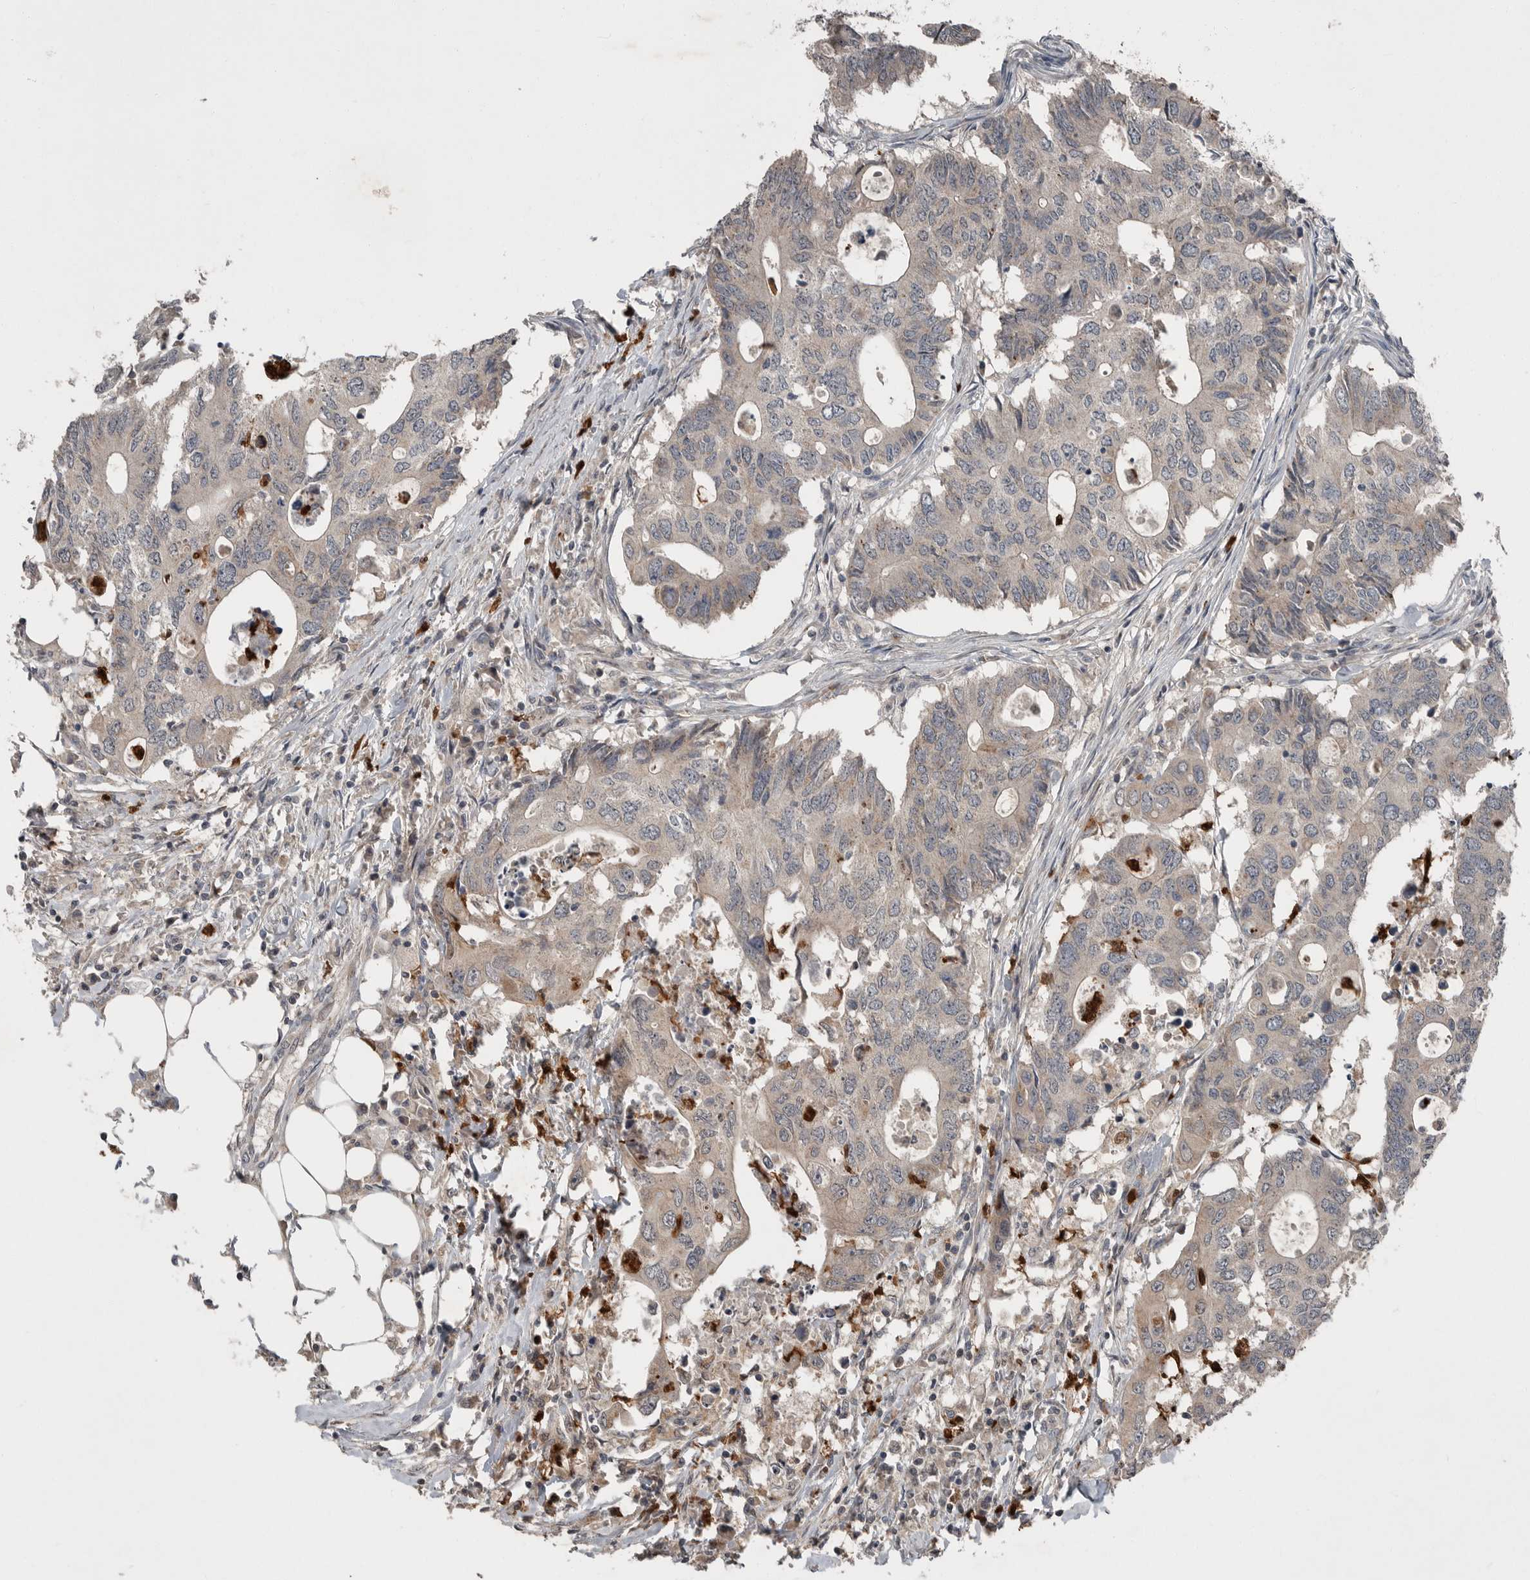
{"staining": {"intensity": "weak", "quantity": "25%-75%", "location": "cytoplasmic/membranous"}, "tissue": "colorectal cancer", "cell_type": "Tumor cells", "image_type": "cancer", "snomed": [{"axis": "morphology", "description": "Adenocarcinoma, NOS"}, {"axis": "topography", "description": "Colon"}], "caption": "IHC image of human colorectal cancer stained for a protein (brown), which shows low levels of weak cytoplasmic/membranous expression in about 25%-75% of tumor cells.", "gene": "SCP2", "patient": {"sex": "male", "age": 71}}